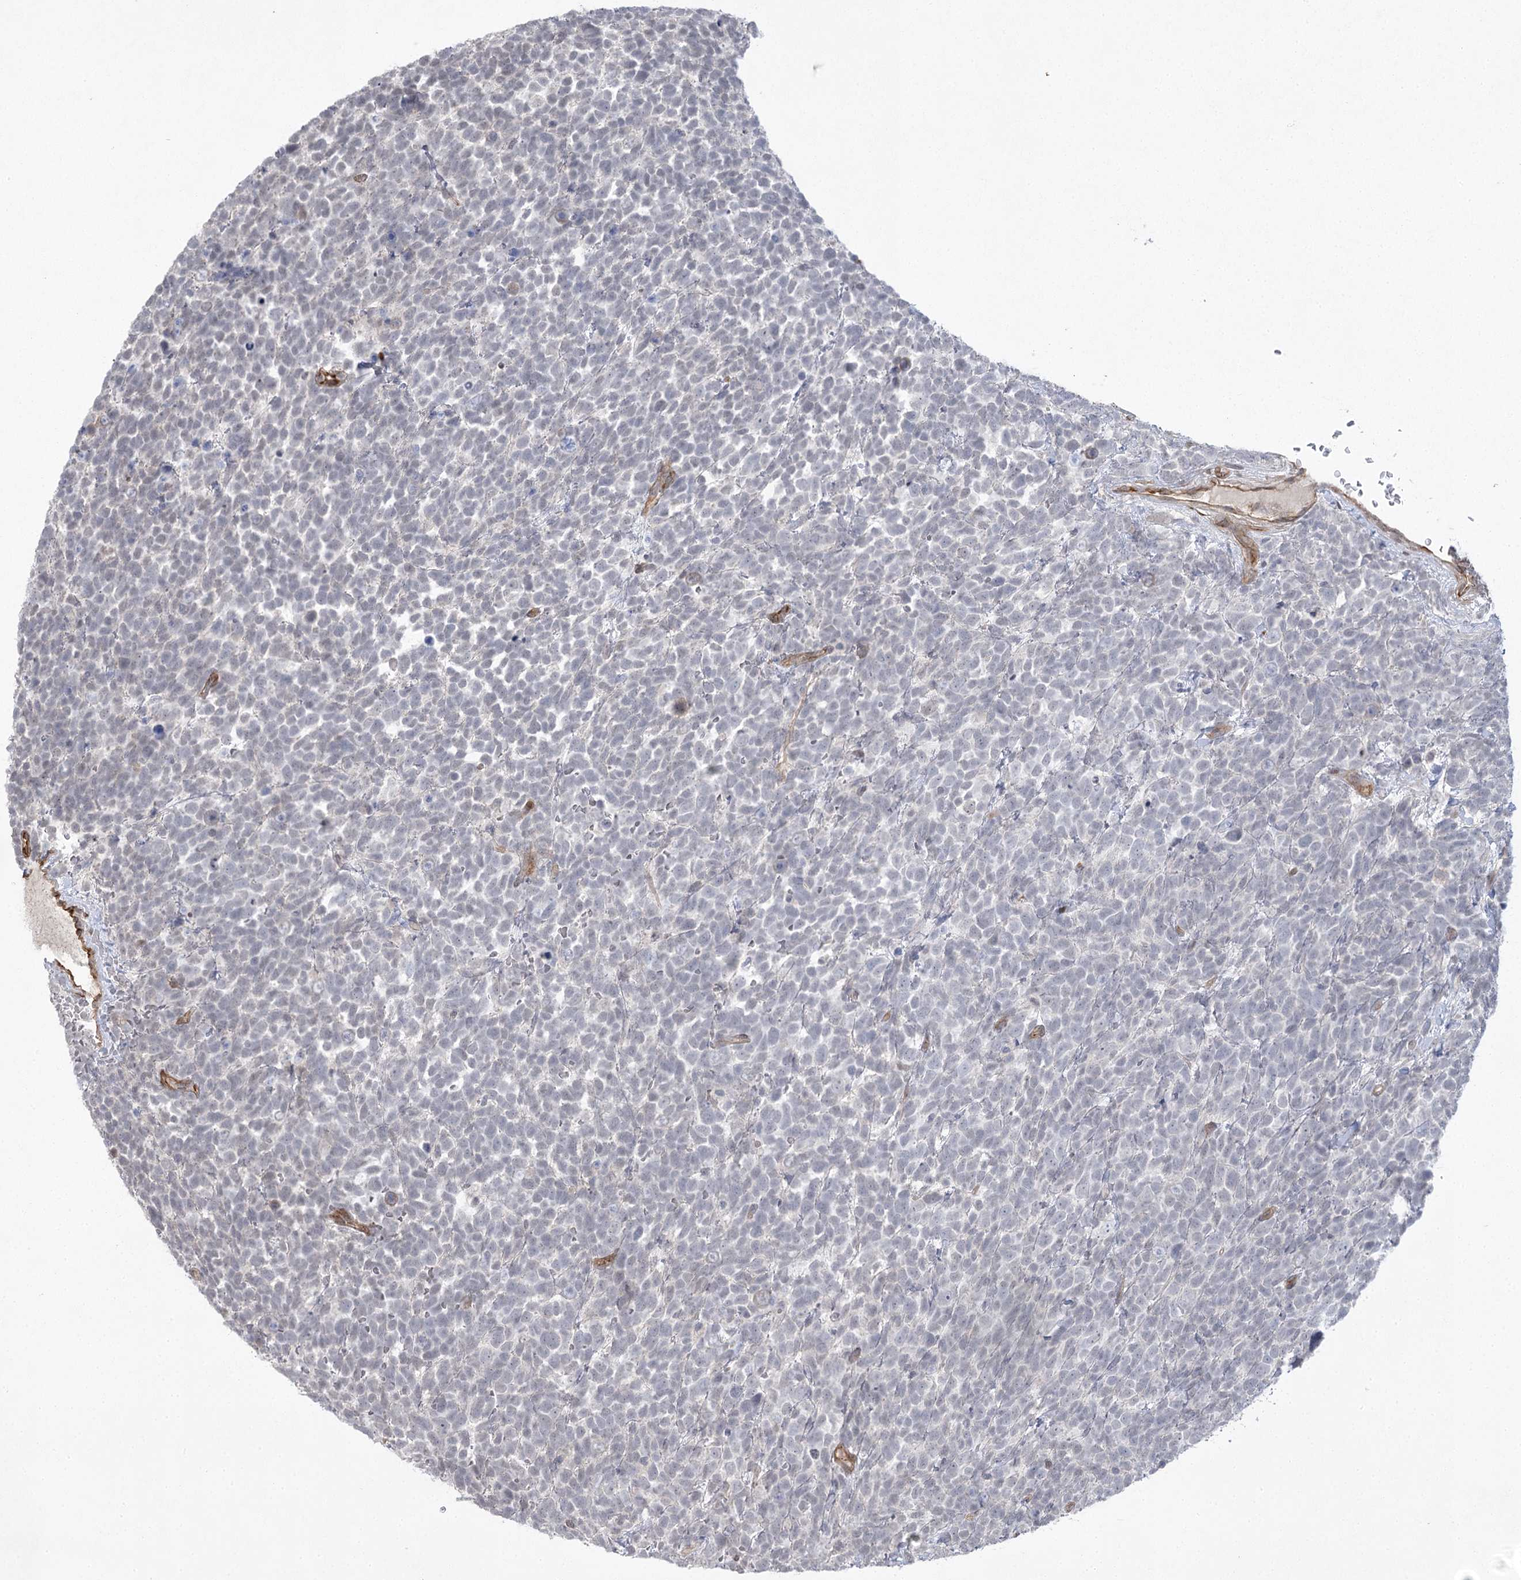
{"staining": {"intensity": "negative", "quantity": "none", "location": "none"}, "tissue": "urothelial cancer", "cell_type": "Tumor cells", "image_type": "cancer", "snomed": [{"axis": "morphology", "description": "Urothelial carcinoma, High grade"}, {"axis": "topography", "description": "Urinary bladder"}], "caption": "This is an immunohistochemistry (IHC) photomicrograph of human high-grade urothelial carcinoma. There is no staining in tumor cells.", "gene": "AMTN", "patient": {"sex": "female", "age": 82}}